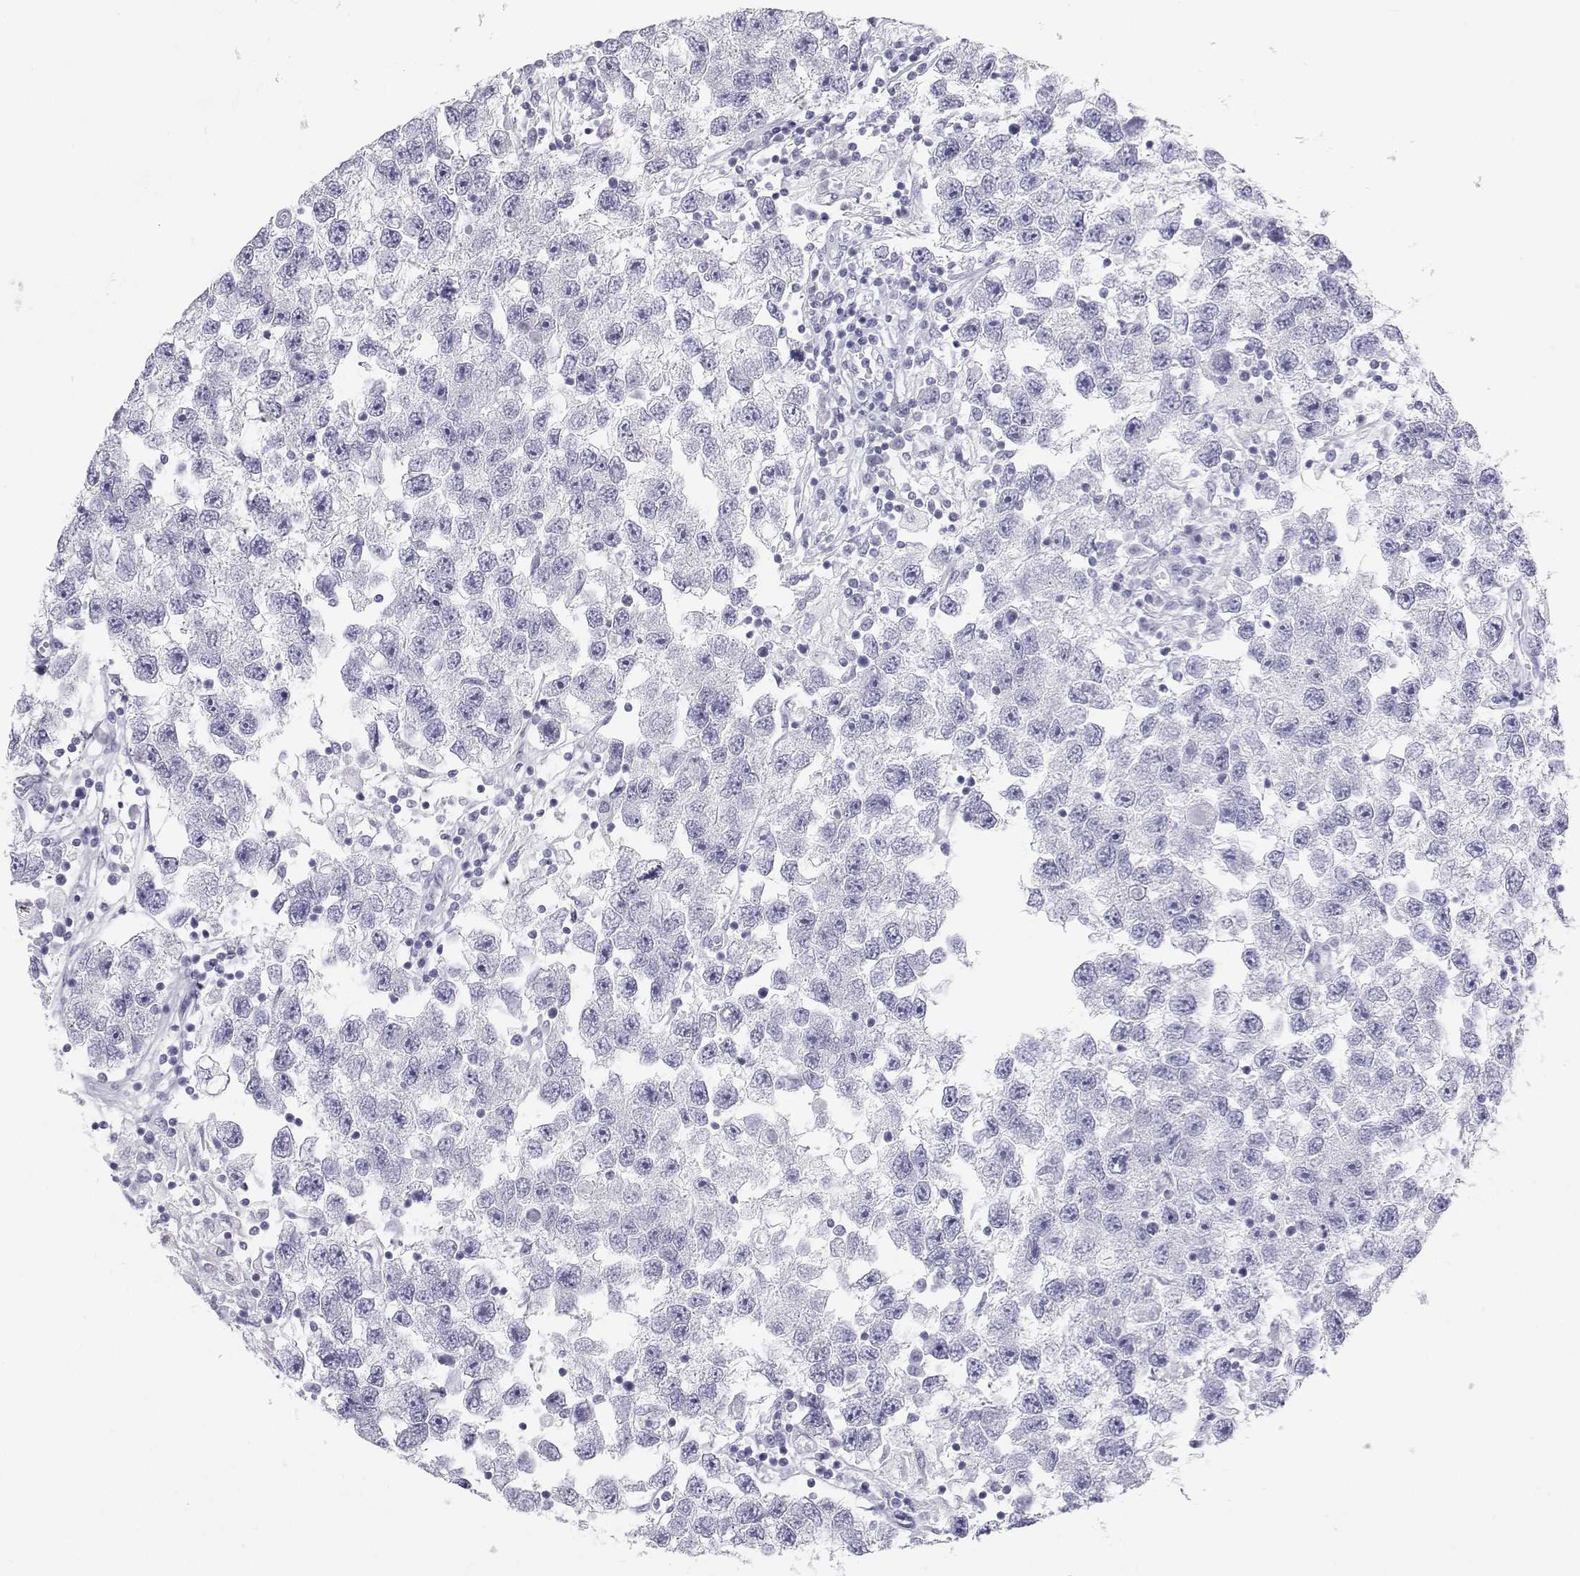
{"staining": {"intensity": "negative", "quantity": "none", "location": "none"}, "tissue": "testis cancer", "cell_type": "Tumor cells", "image_type": "cancer", "snomed": [{"axis": "morphology", "description": "Seminoma, NOS"}, {"axis": "topography", "description": "Testis"}], "caption": "High magnification brightfield microscopy of seminoma (testis) stained with DAB (3,3'-diaminobenzidine) (brown) and counterstained with hematoxylin (blue): tumor cells show no significant positivity.", "gene": "TTN", "patient": {"sex": "male", "age": 26}}